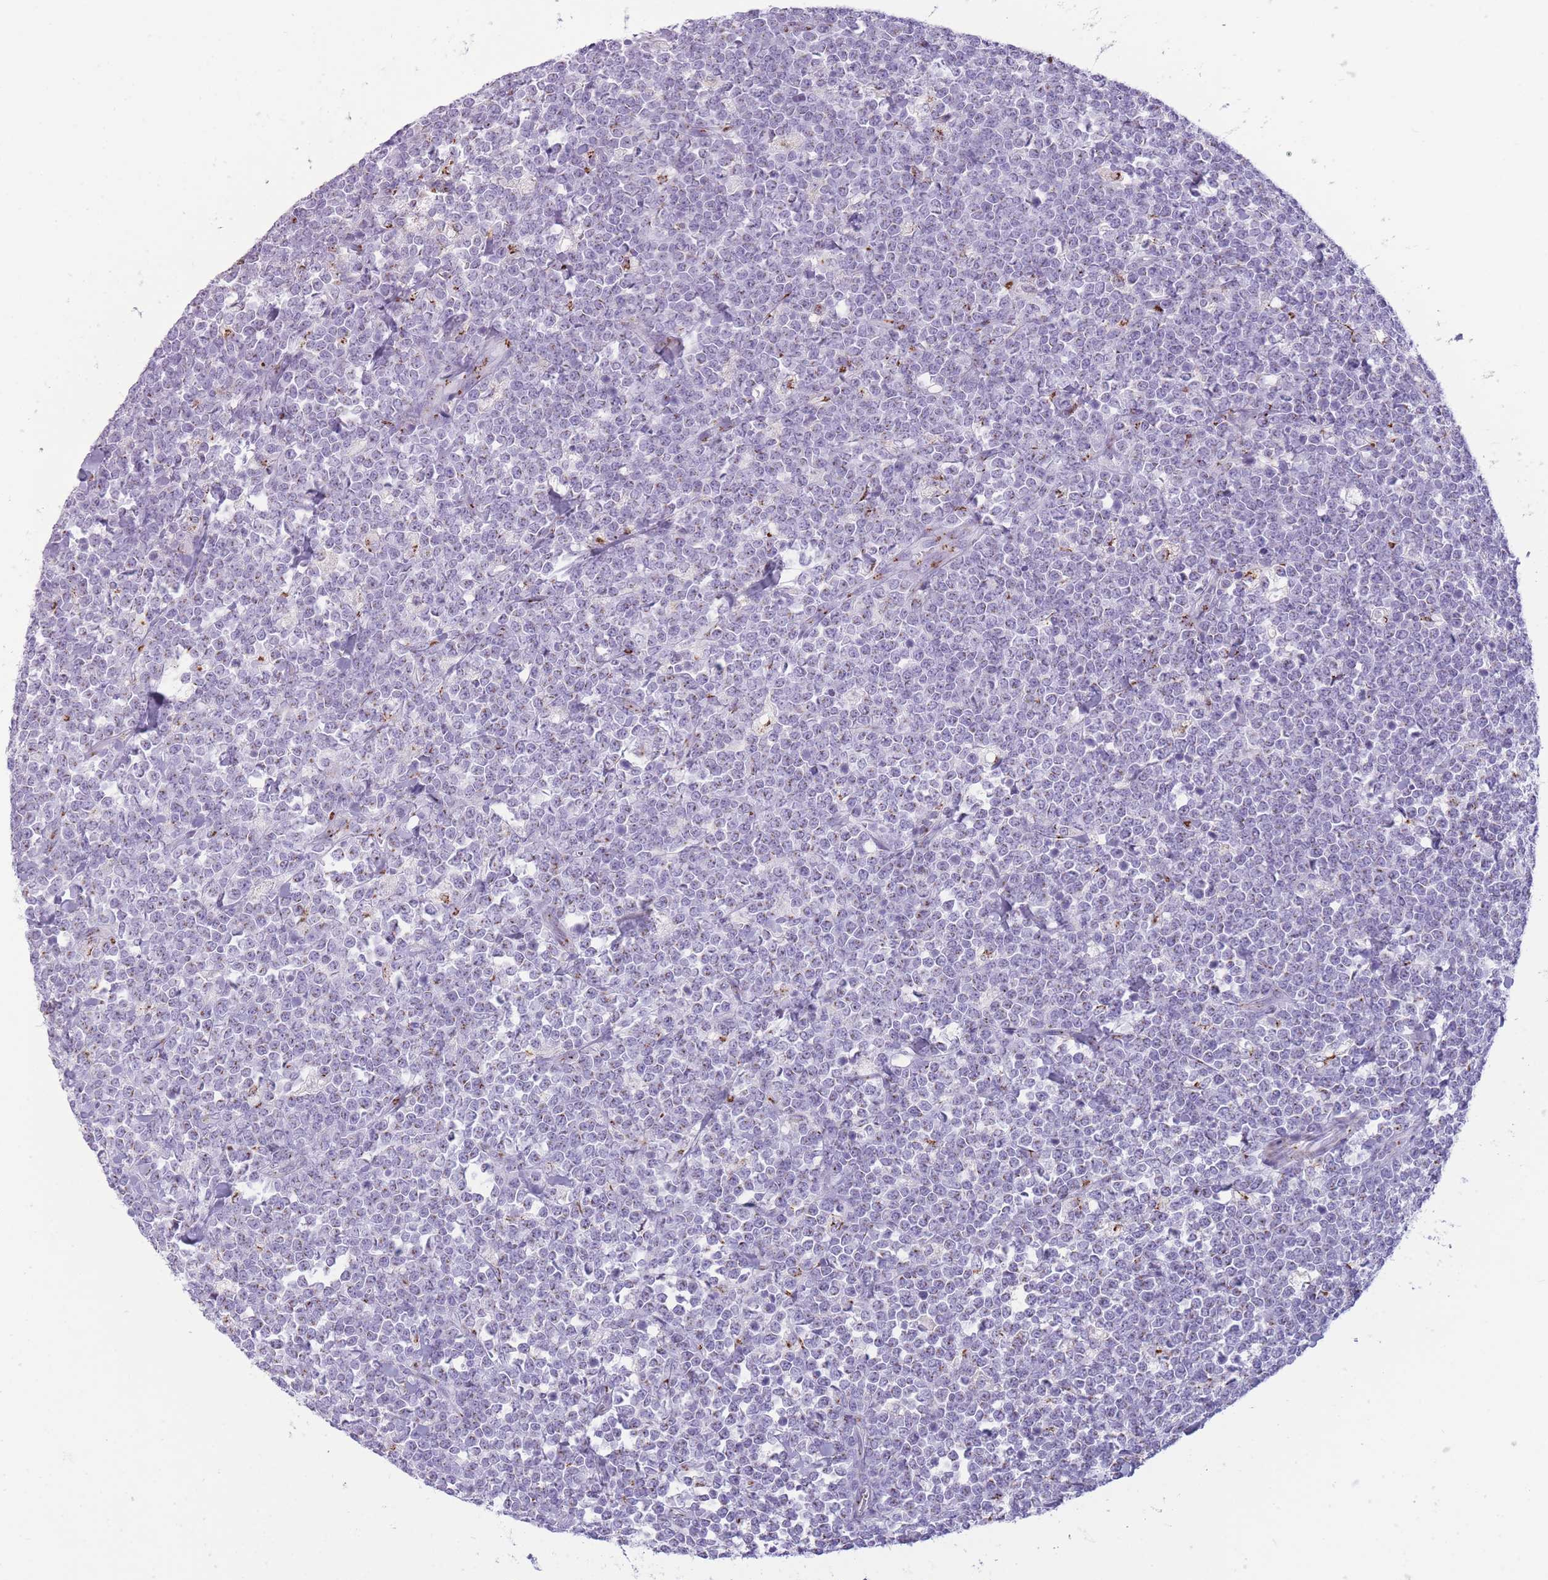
{"staining": {"intensity": "negative", "quantity": "none", "location": "none"}, "tissue": "lymphoma", "cell_type": "Tumor cells", "image_type": "cancer", "snomed": [{"axis": "morphology", "description": "Malignant lymphoma, non-Hodgkin's type, High grade"}, {"axis": "topography", "description": "Small intestine"}, {"axis": "topography", "description": "Colon"}], "caption": "This photomicrograph is of lymphoma stained with IHC to label a protein in brown with the nuclei are counter-stained blue. There is no positivity in tumor cells.", "gene": "B4GALT2", "patient": {"sex": "male", "age": 8}}